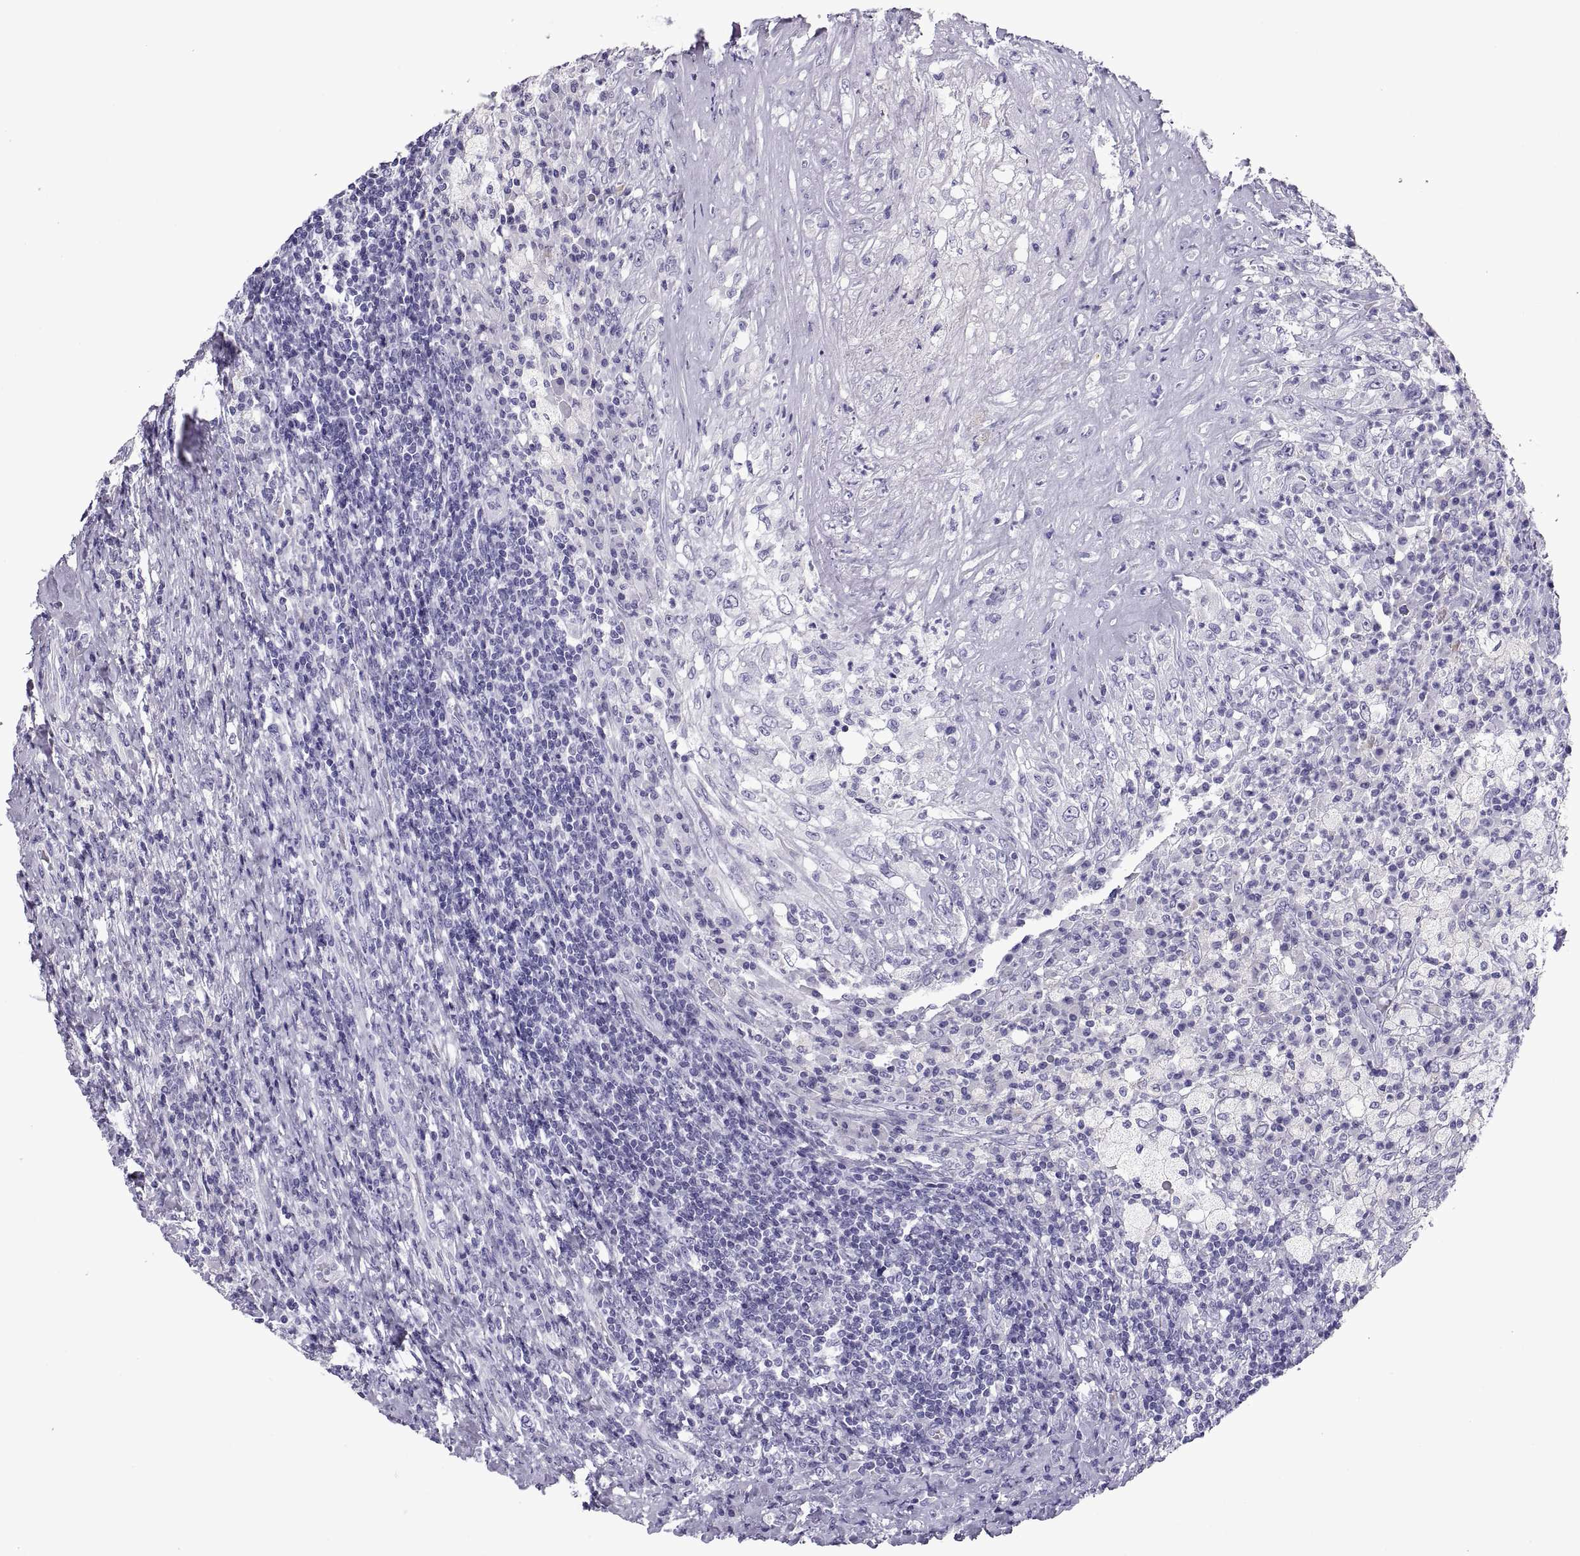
{"staining": {"intensity": "negative", "quantity": "none", "location": "none"}, "tissue": "testis cancer", "cell_type": "Tumor cells", "image_type": "cancer", "snomed": [{"axis": "morphology", "description": "Necrosis, NOS"}, {"axis": "morphology", "description": "Carcinoma, Embryonal, NOS"}, {"axis": "topography", "description": "Testis"}], "caption": "Human testis cancer stained for a protein using immunohistochemistry (IHC) exhibits no expression in tumor cells.", "gene": "RGS20", "patient": {"sex": "male", "age": 19}}